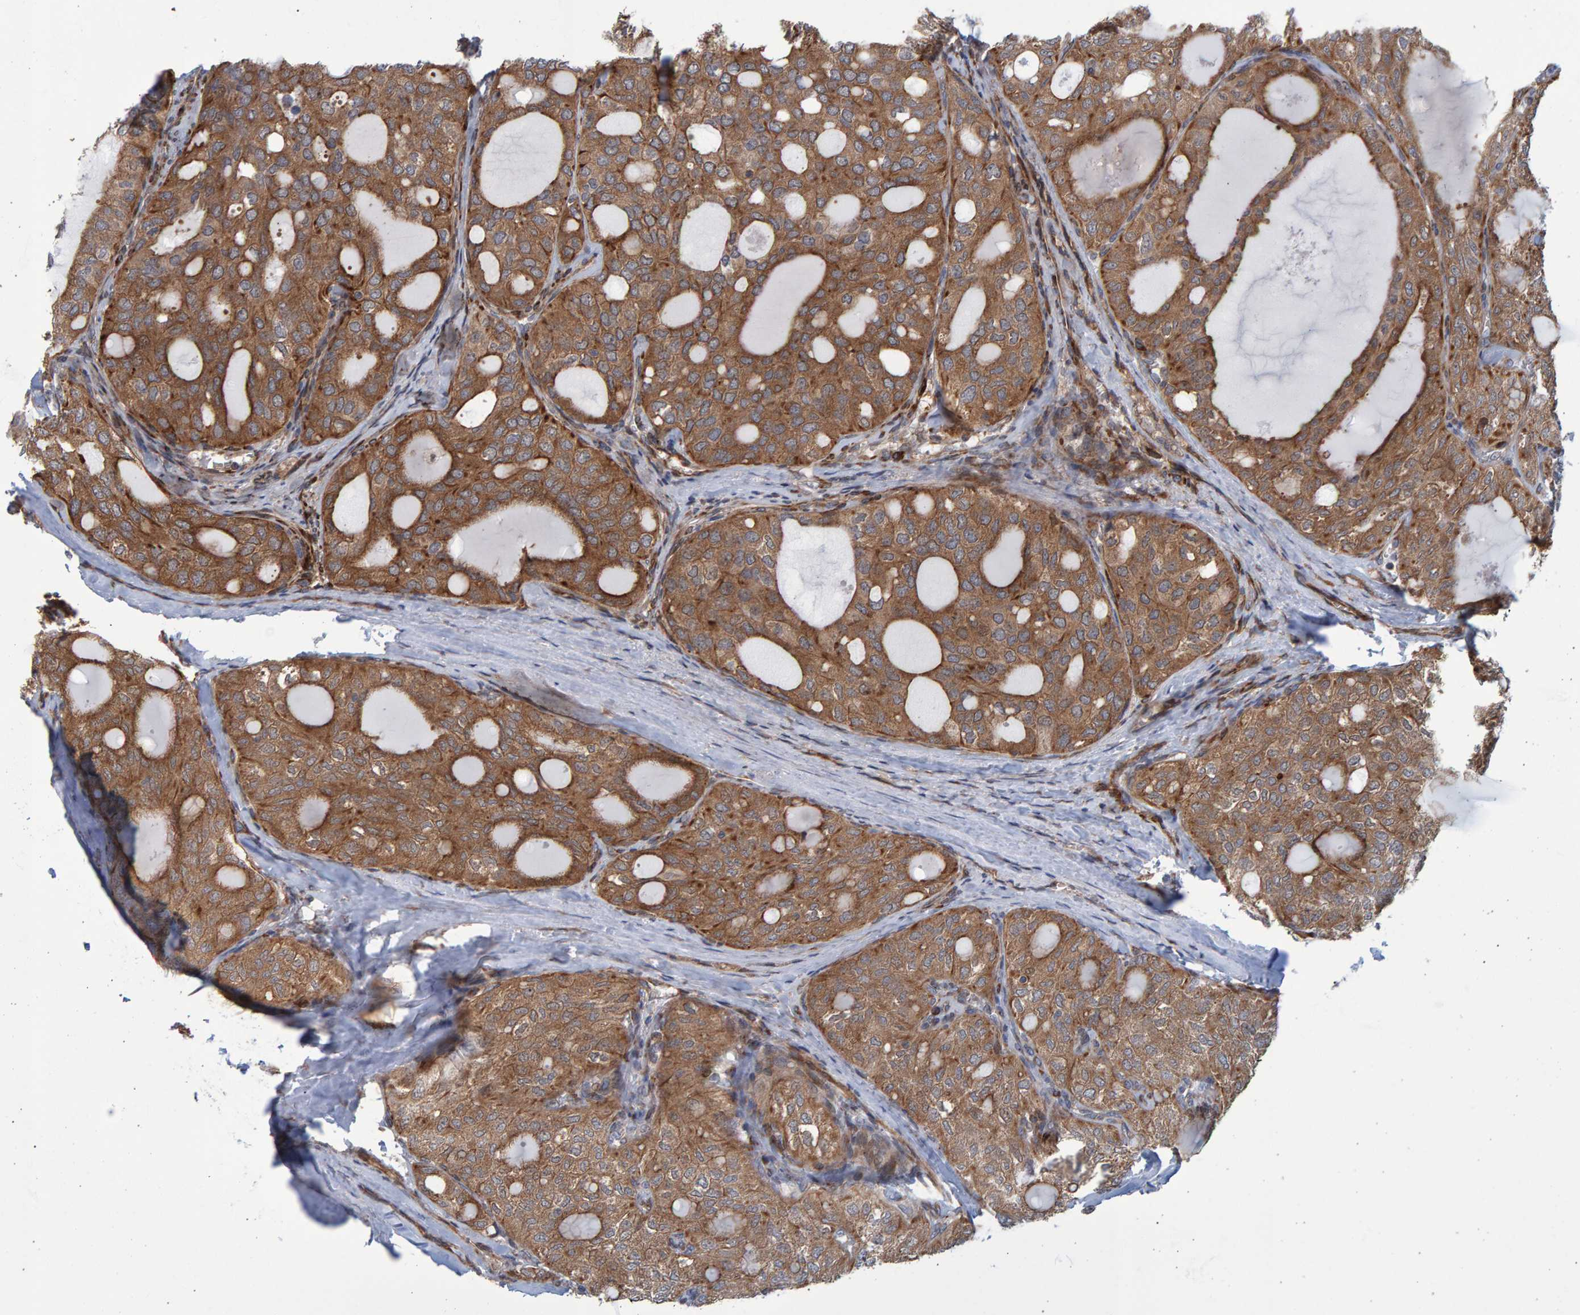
{"staining": {"intensity": "moderate", "quantity": ">75%", "location": "cytoplasmic/membranous"}, "tissue": "thyroid cancer", "cell_type": "Tumor cells", "image_type": "cancer", "snomed": [{"axis": "morphology", "description": "Follicular adenoma carcinoma, NOS"}, {"axis": "topography", "description": "Thyroid gland"}], "caption": "Protein expression analysis of thyroid follicular adenoma carcinoma displays moderate cytoplasmic/membranous expression in approximately >75% of tumor cells. (Stains: DAB in brown, nuclei in blue, Microscopy: brightfield microscopy at high magnification).", "gene": "LRBA", "patient": {"sex": "male", "age": 75}}